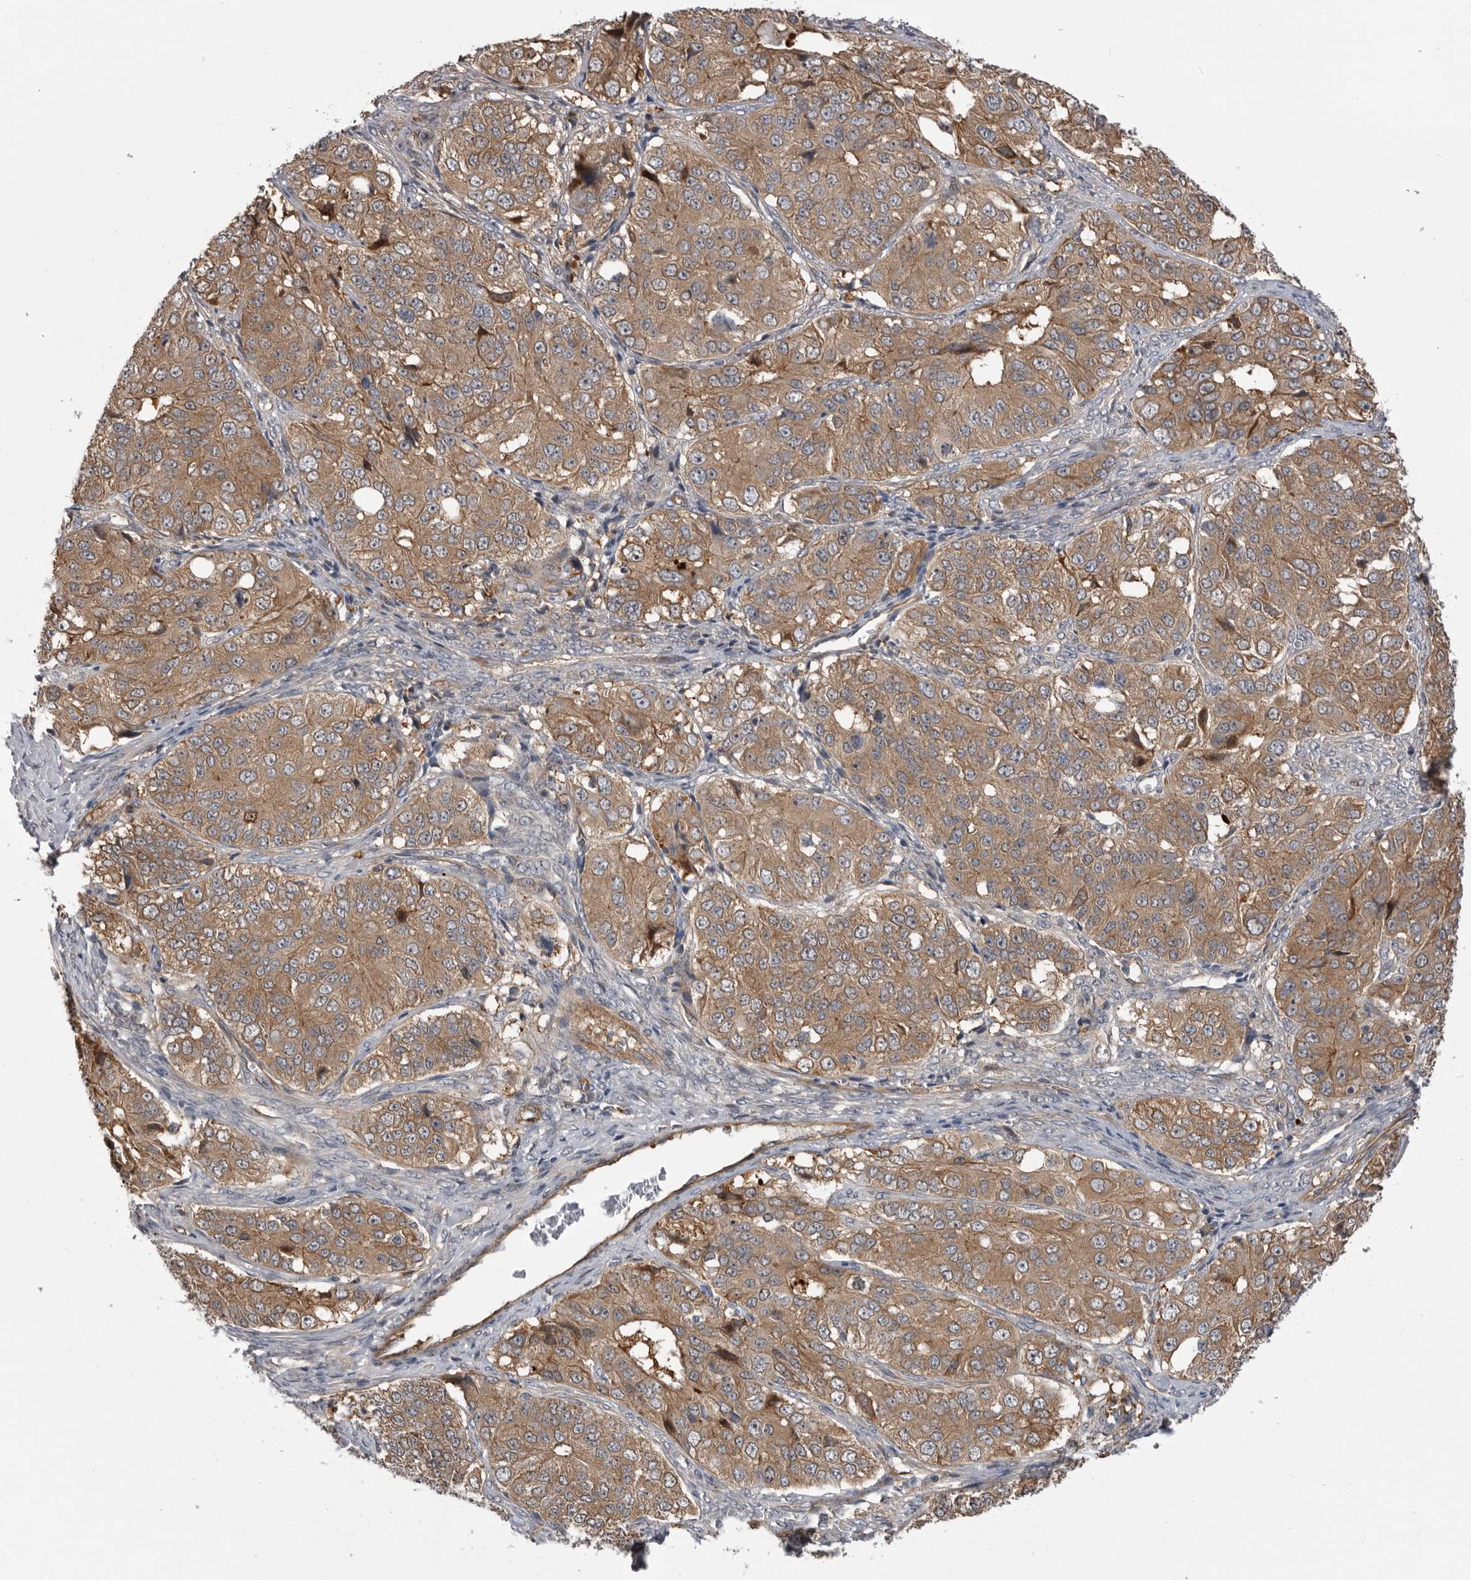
{"staining": {"intensity": "moderate", "quantity": ">75%", "location": "cytoplasmic/membranous"}, "tissue": "ovarian cancer", "cell_type": "Tumor cells", "image_type": "cancer", "snomed": [{"axis": "morphology", "description": "Carcinoma, endometroid"}, {"axis": "topography", "description": "Ovary"}], "caption": "A brown stain shows moderate cytoplasmic/membranous staining of a protein in human ovarian cancer (endometroid carcinoma) tumor cells.", "gene": "RAB3GAP2", "patient": {"sex": "female", "age": 51}}